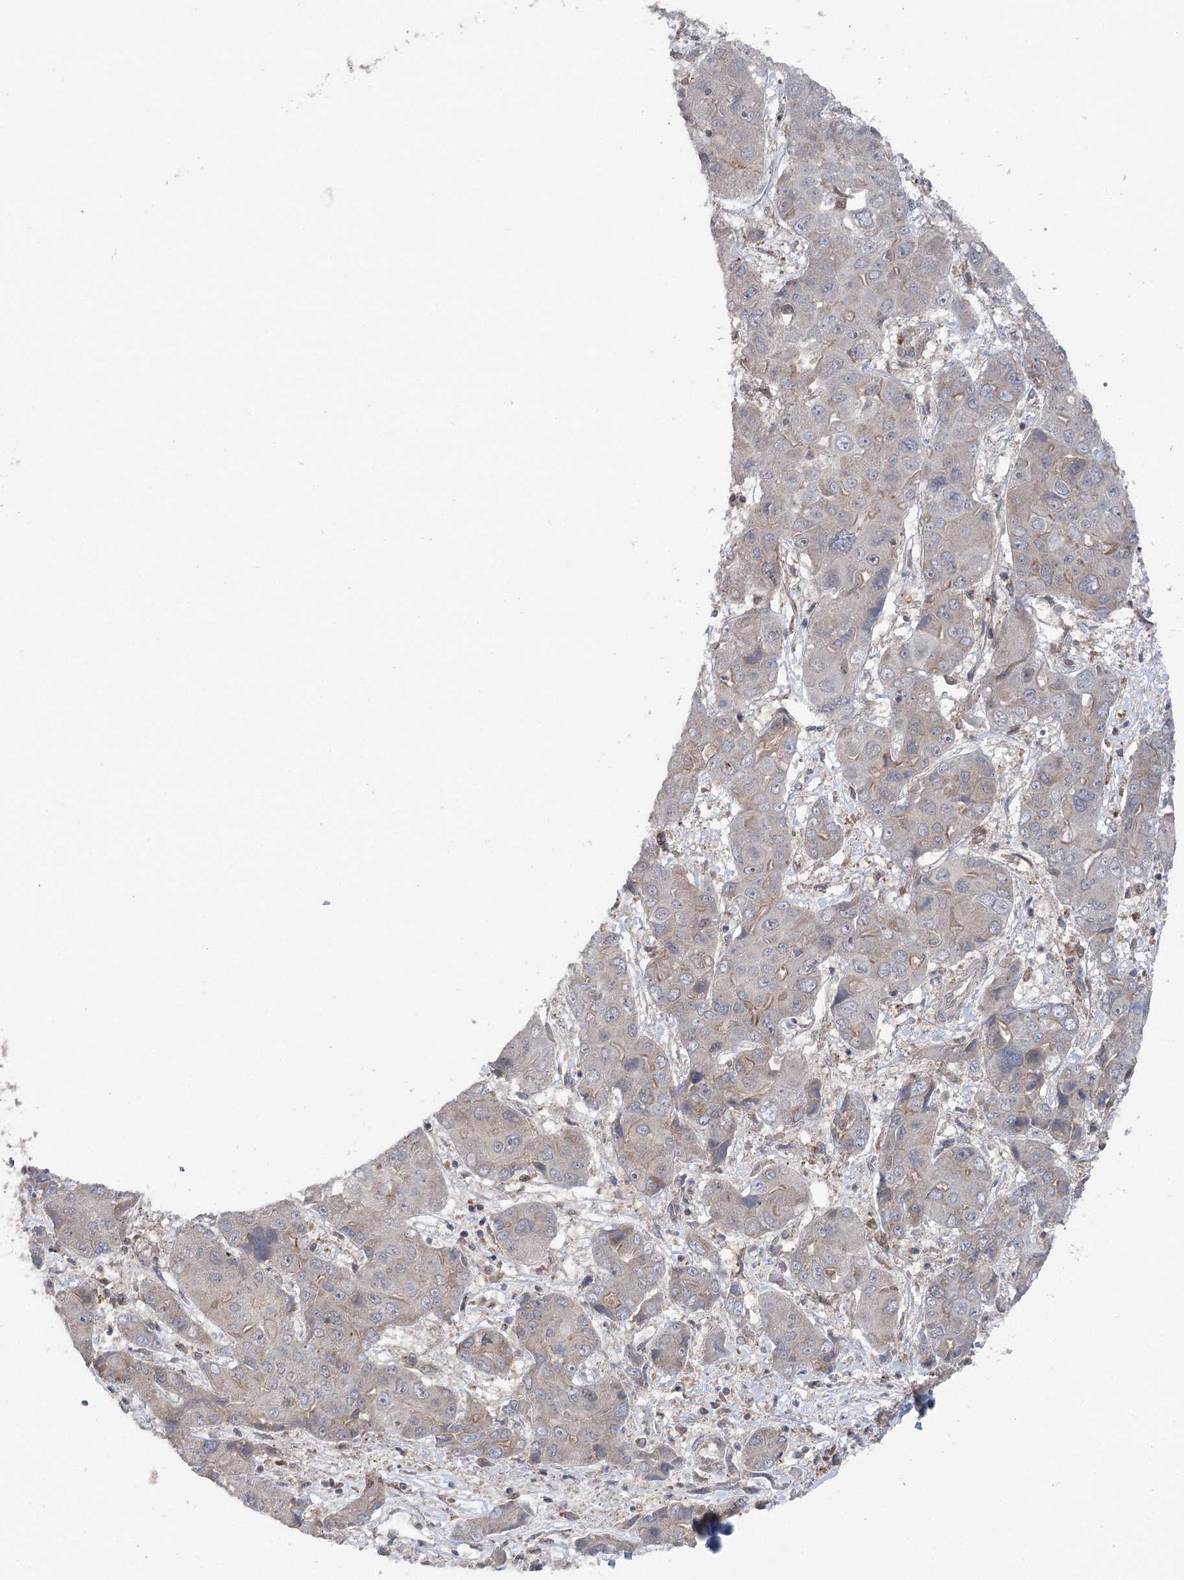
{"staining": {"intensity": "negative", "quantity": "none", "location": "none"}, "tissue": "liver cancer", "cell_type": "Tumor cells", "image_type": "cancer", "snomed": [{"axis": "morphology", "description": "Cholangiocarcinoma"}, {"axis": "topography", "description": "Liver"}], "caption": "An image of liver cholangiocarcinoma stained for a protein exhibits no brown staining in tumor cells.", "gene": "PPP1R21", "patient": {"sex": "male", "age": 67}}